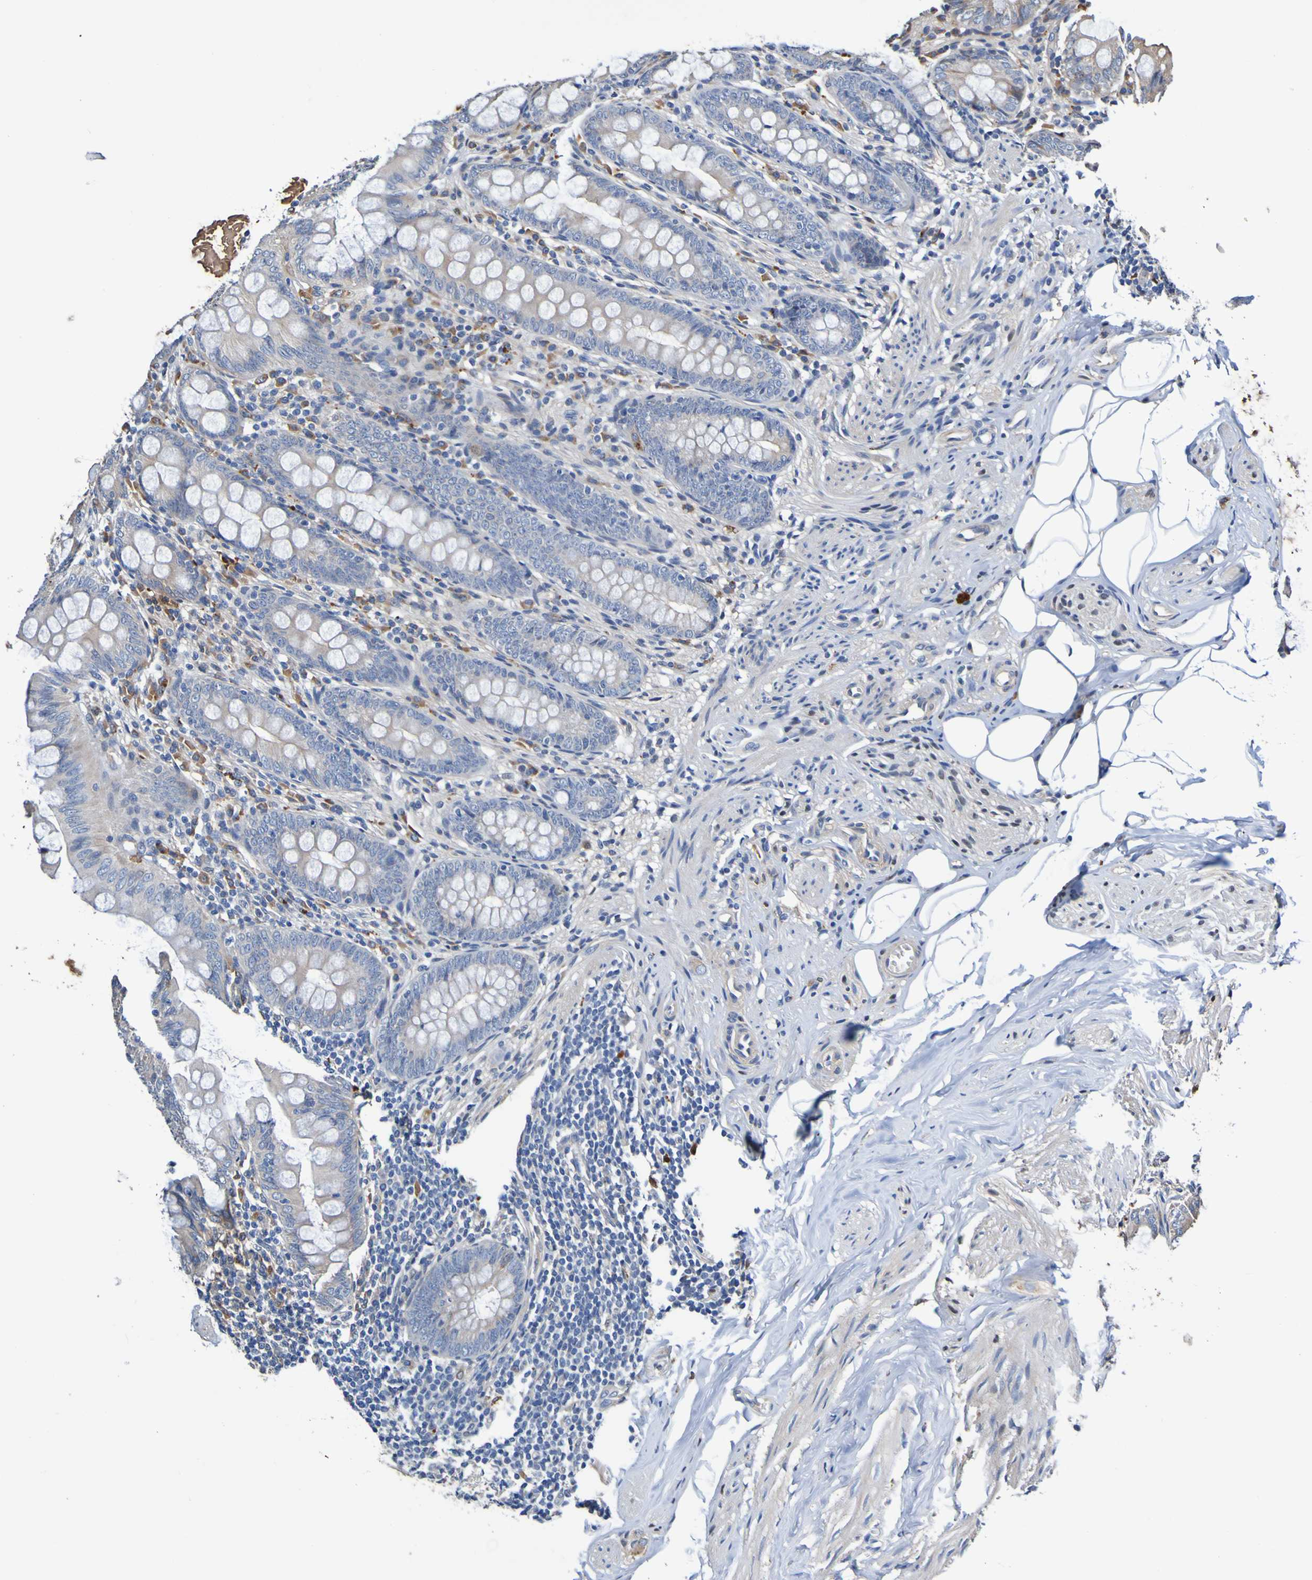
{"staining": {"intensity": "weak", "quantity": ">75%", "location": "cytoplasmic/membranous"}, "tissue": "appendix", "cell_type": "Glandular cells", "image_type": "normal", "snomed": [{"axis": "morphology", "description": "Normal tissue, NOS"}, {"axis": "topography", "description": "Appendix"}], "caption": "The immunohistochemical stain shows weak cytoplasmic/membranous staining in glandular cells of benign appendix. (DAB = brown stain, brightfield microscopy at high magnification).", "gene": "METAP2", "patient": {"sex": "female", "age": 77}}